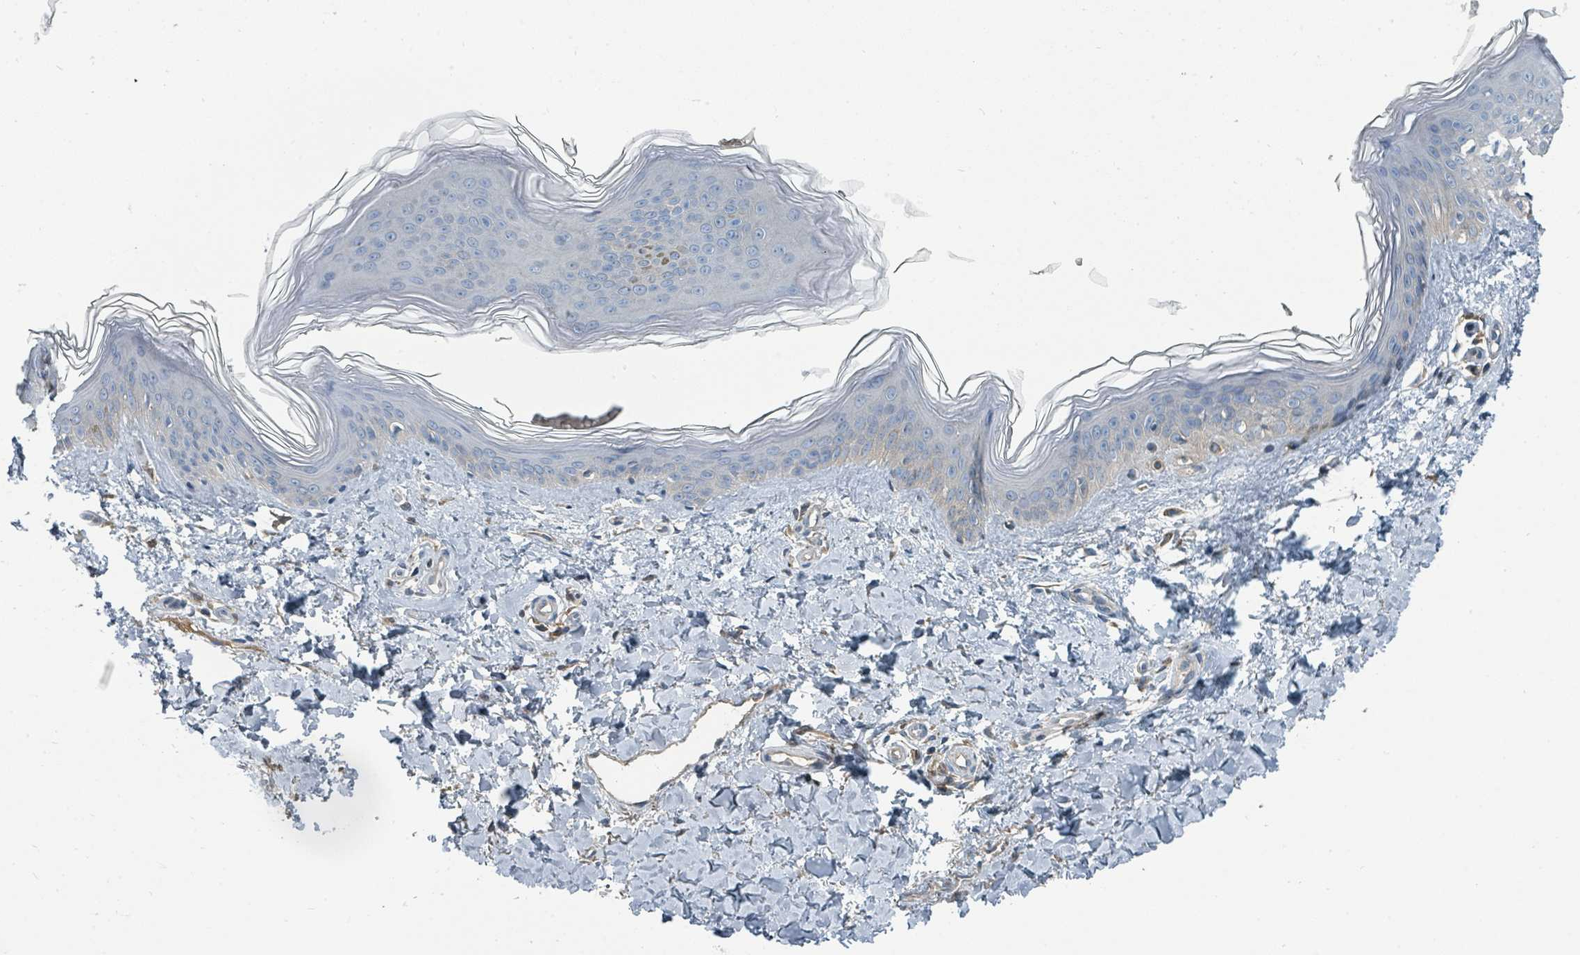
{"staining": {"intensity": "negative", "quantity": "none", "location": "none"}, "tissue": "skin", "cell_type": "Fibroblasts", "image_type": "normal", "snomed": [{"axis": "morphology", "description": "Normal tissue, NOS"}, {"axis": "topography", "description": "Skin"}], "caption": "An image of skin stained for a protein demonstrates no brown staining in fibroblasts. (Brightfield microscopy of DAB (3,3'-diaminobenzidine) immunohistochemistry at high magnification).", "gene": "SLC25A23", "patient": {"sex": "female", "age": 41}}